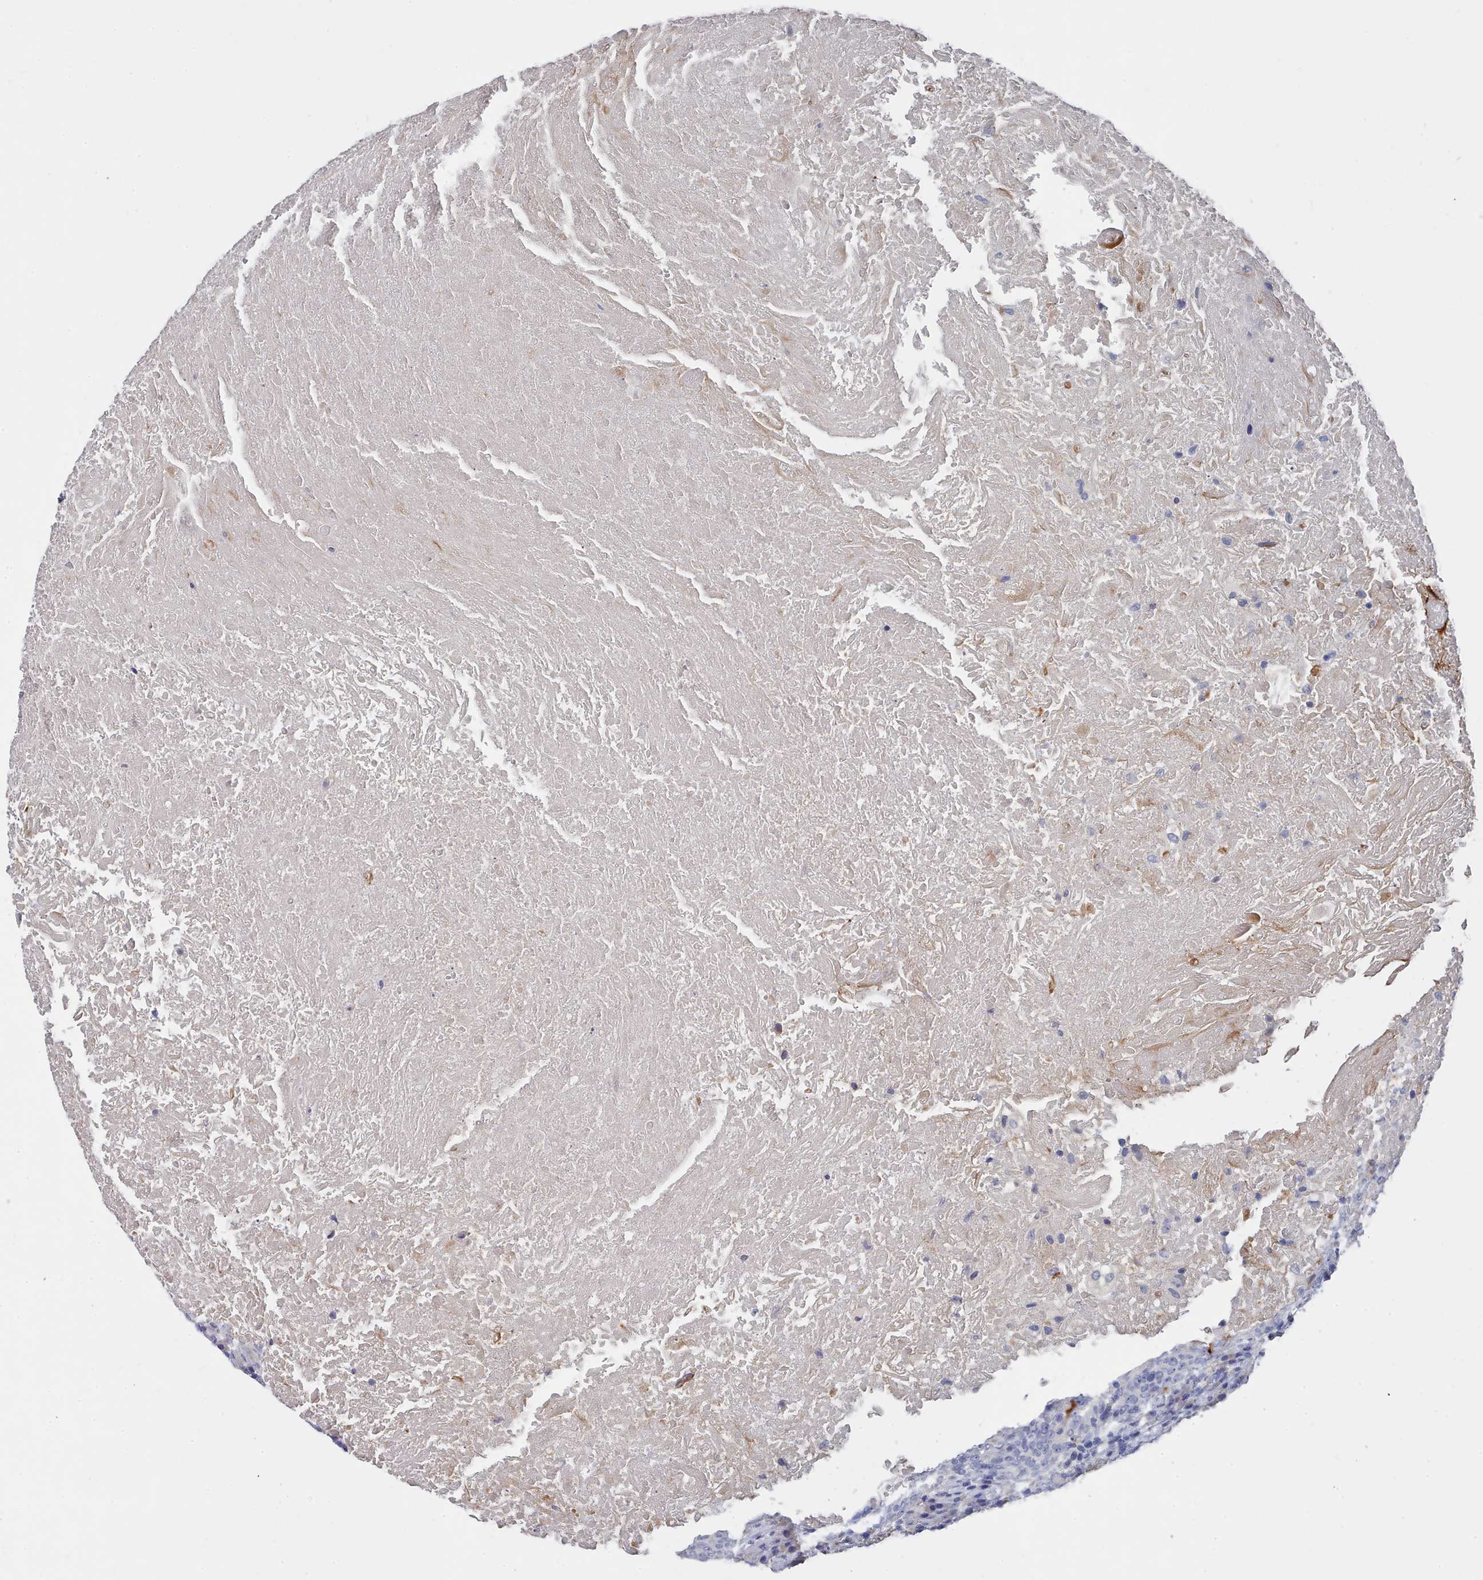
{"staining": {"intensity": "negative", "quantity": "none", "location": "none"}, "tissue": "head and neck cancer", "cell_type": "Tumor cells", "image_type": "cancer", "snomed": [{"axis": "morphology", "description": "Squamous cell carcinoma, NOS"}, {"axis": "morphology", "description": "Squamous cell carcinoma, metastatic, NOS"}, {"axis": "topography", "description": "Lymph node"}, {"axis": "topography", "description": "Head-Neck"}], "caption": "Immunohistochemistry of human head and neck metastatic squamous cell carcinoma reveals no staining in tumor cells. The staining is performed using DAB (3,3'-diaminobenzidine) brown chromogen with nuclei counter-stained in using hematoxylin.", "gene": "ACAD11", "patient": {"sex": "male", "age": 62}}